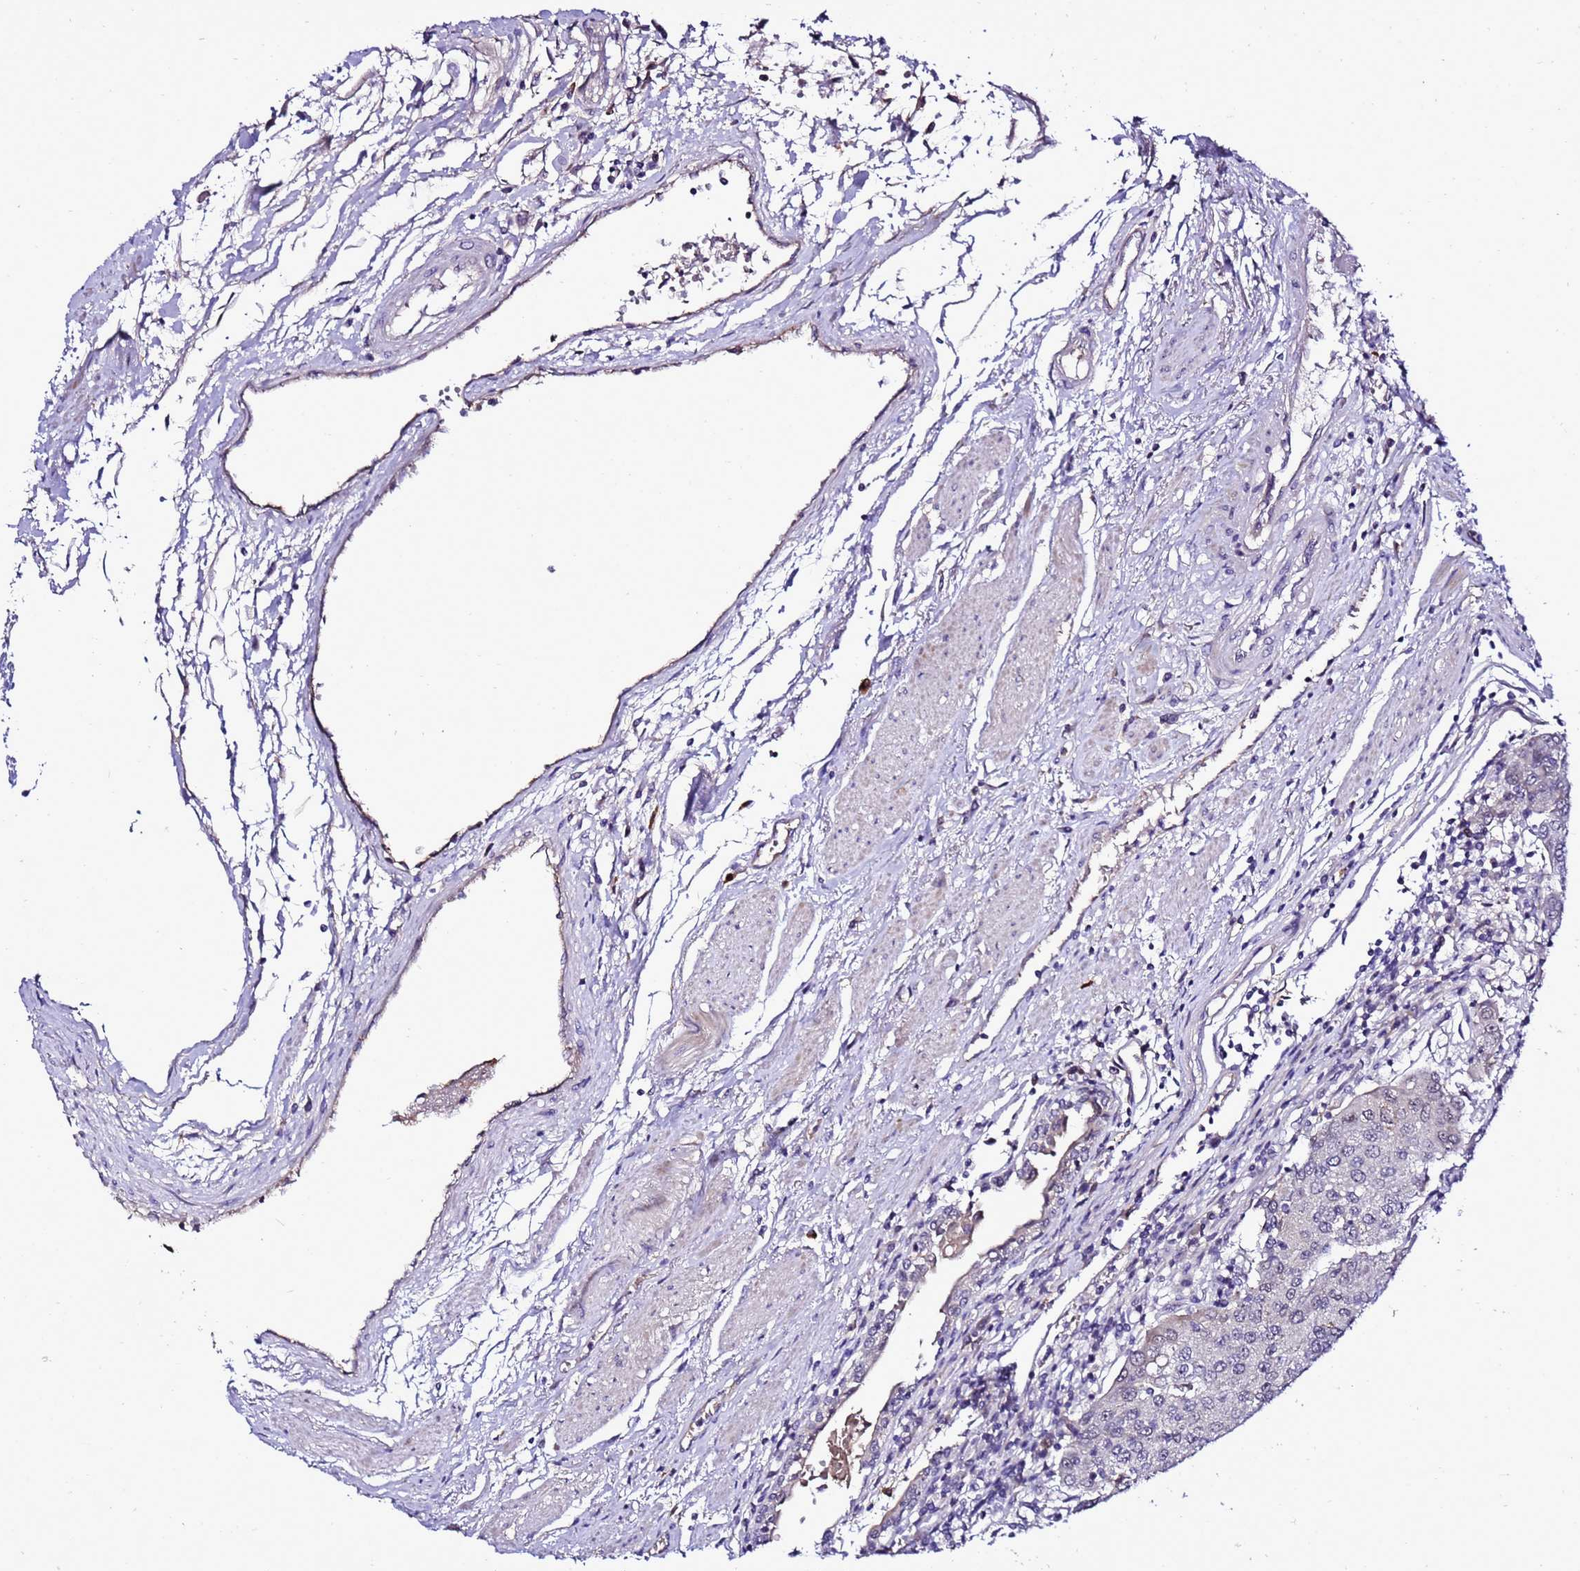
{"staining": {"intensity": "negative", "quantity": "none", "location": "none"}, "tissue": "urothelial cancer", "cell_type": "Tumor cells", "image_type": "cancer", "snomed": [{"axis": "morphology", "description": "Urothelial carcinoma, High grade"}, {"axis": "topography", "description": "Urinary bladder"}], "caption": "DAB (3,3'-diaminobenzidine) immunohistochemical staining of high-grade urothelial carcinoma exhibits no significant staining in tumor cells. (Stains: DAB (3,3'-diaminobenzidine) immunohistochemistry (IHC) with hematoxylin counter stain, Microscopy: brightfield microscopy at high magnification).", "gene": "C19orf47", "patient": {"sex": "female", "age": 85}}